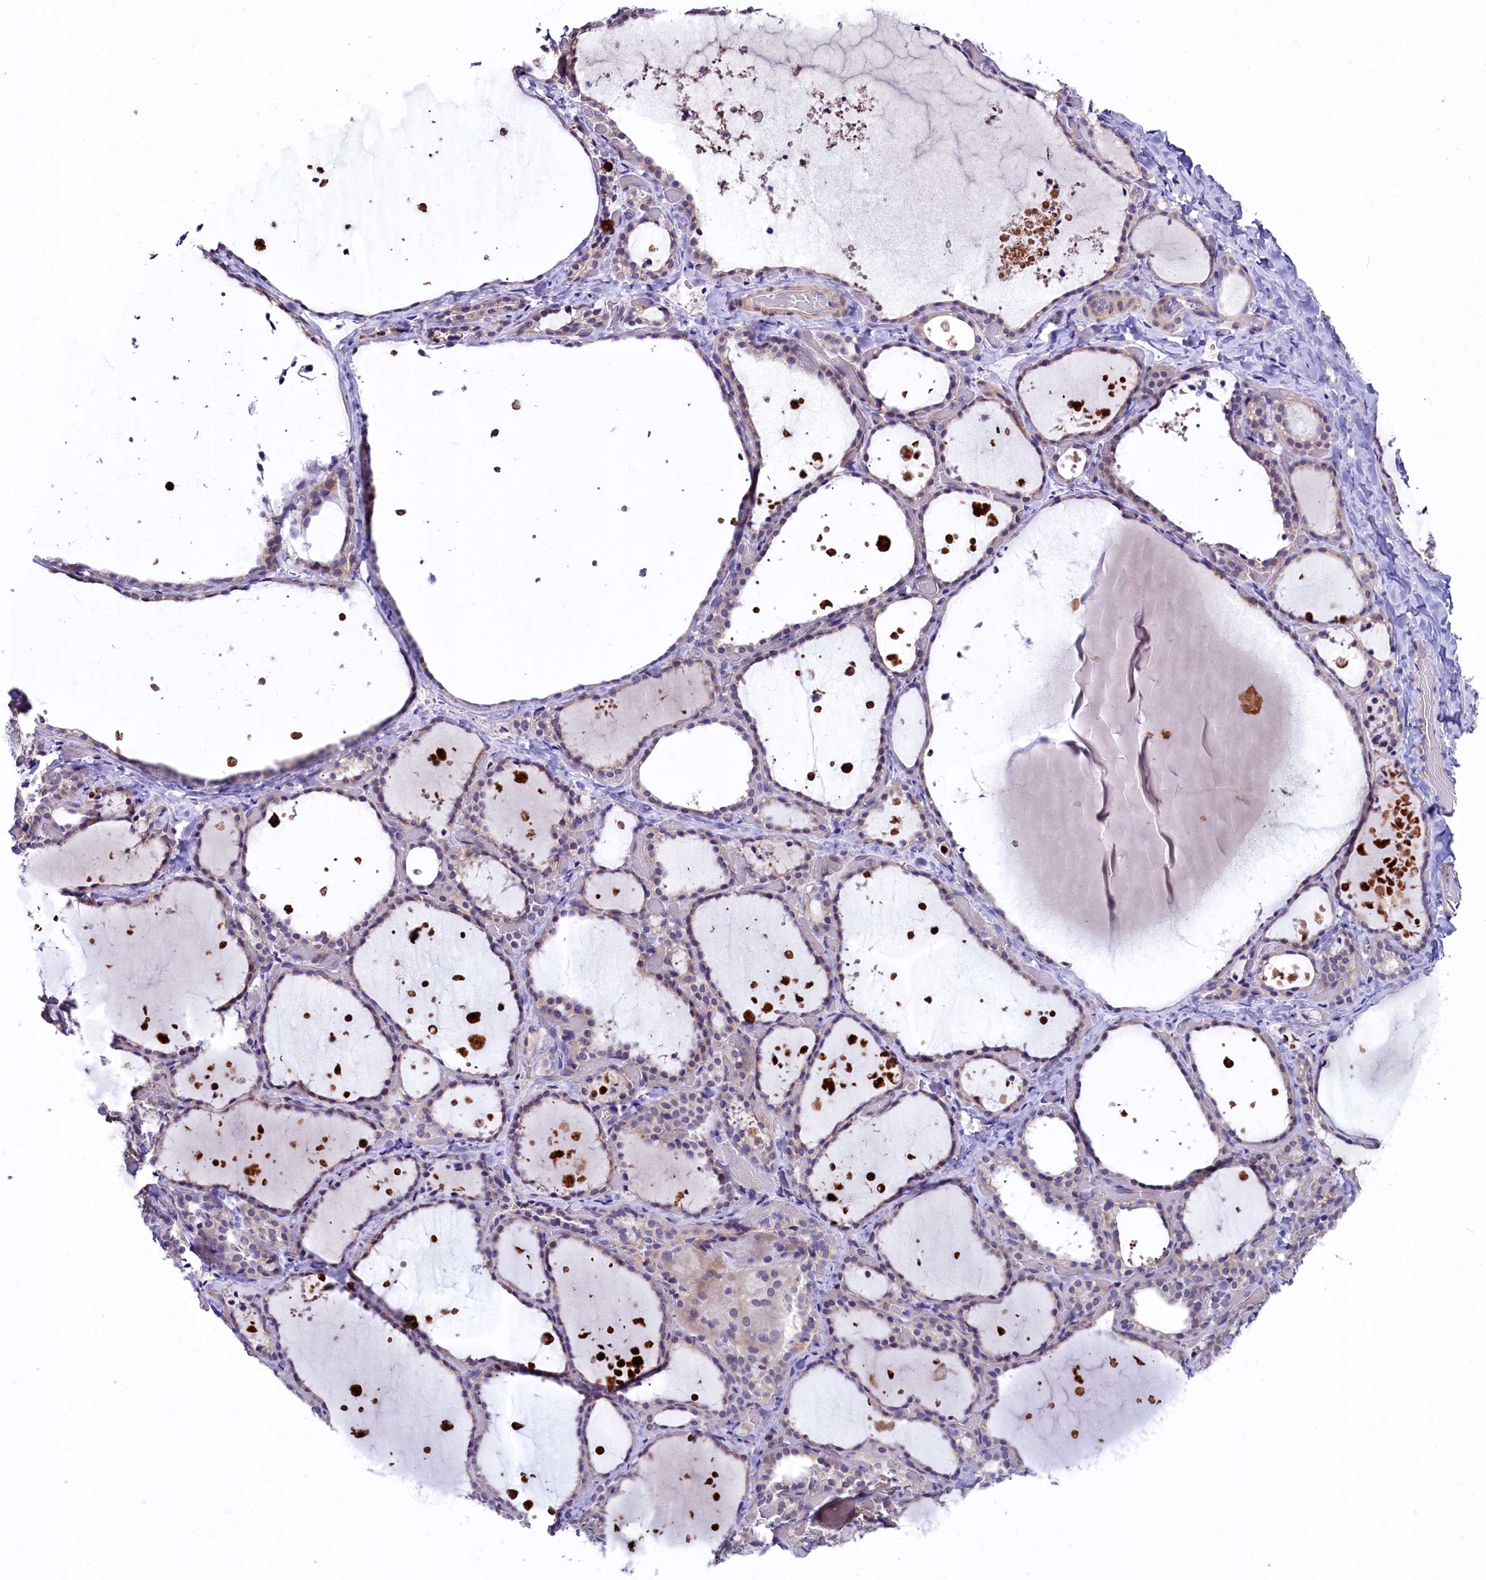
{"staining": {"intensity": "weak", "quantity": "<25%", "location": "cytoplasmic/membranous"}, "tissue": "thyroid gland", "cell_type": "Glandular cells", "image_type": "normal", "snomed": [{"axis": "morphology", "description": "Normal tissue, NOS"}, {"axis": "topography", "description": "Thyroid gland"}], "caption": "Immunohistochemistry of unremarkable human thyroid gland exhibits no staining in glandular cells.", "gene": "SLC39A6", "patient": {"sex": "female", "age": 44}}